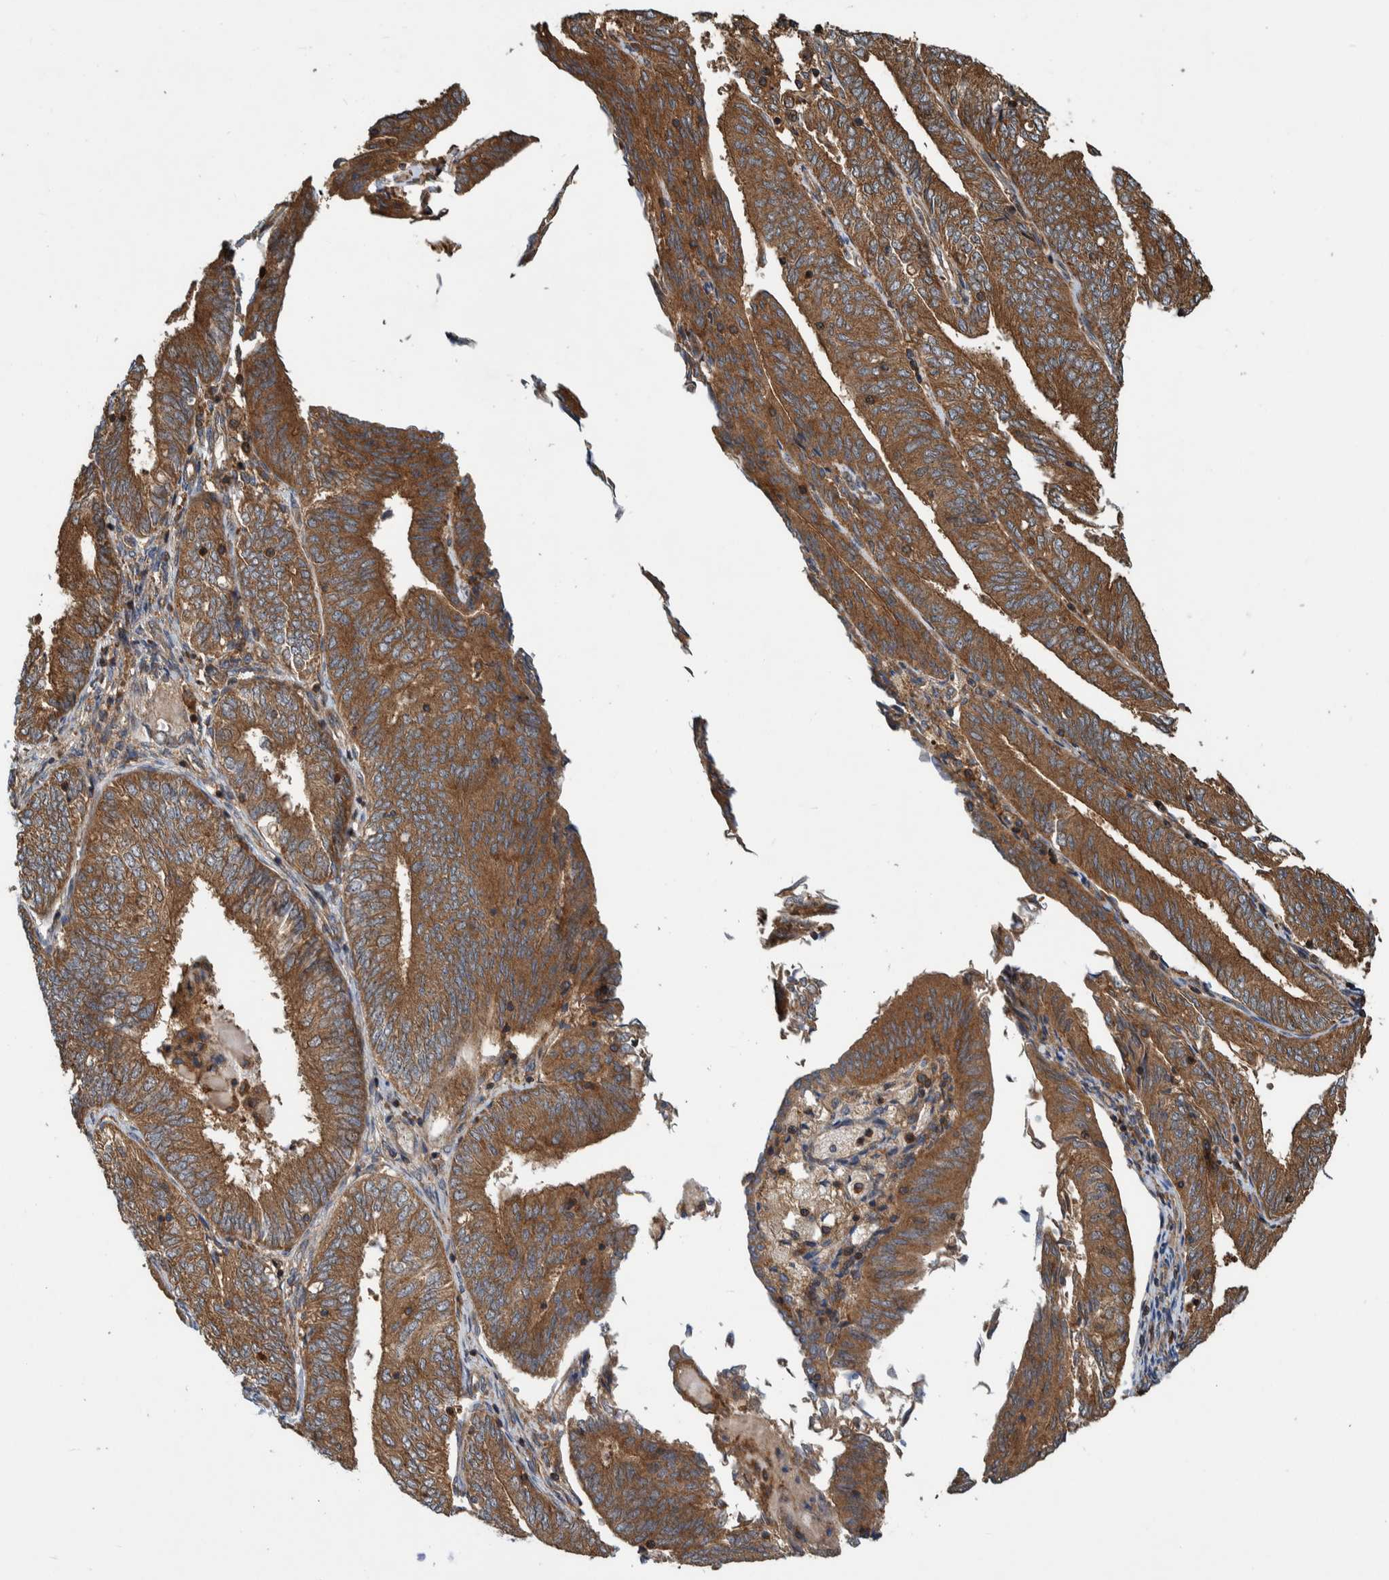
{"staining": {"intensity": "strong", "quantity": ">75%", "location": "cytoplasmic/membranous"}, "tissue": "endometrial cancer", "cell_type": "Tumor cells", "image_type": "cancer", "snomed": [{"axis": "morphology", "description": "Adenocarcinoma, NOS"}, {"axis": "topography", "description": "Endometrium"}], "caption": "The micrograph shows a brown stain indicating the presence of a protein in the cytoplasmic/membranous of tumor cells in endometrial cancer (adenocarcinoma).", "gene": "CCDC57", "patient": {"sex": "female", "age": 58}}